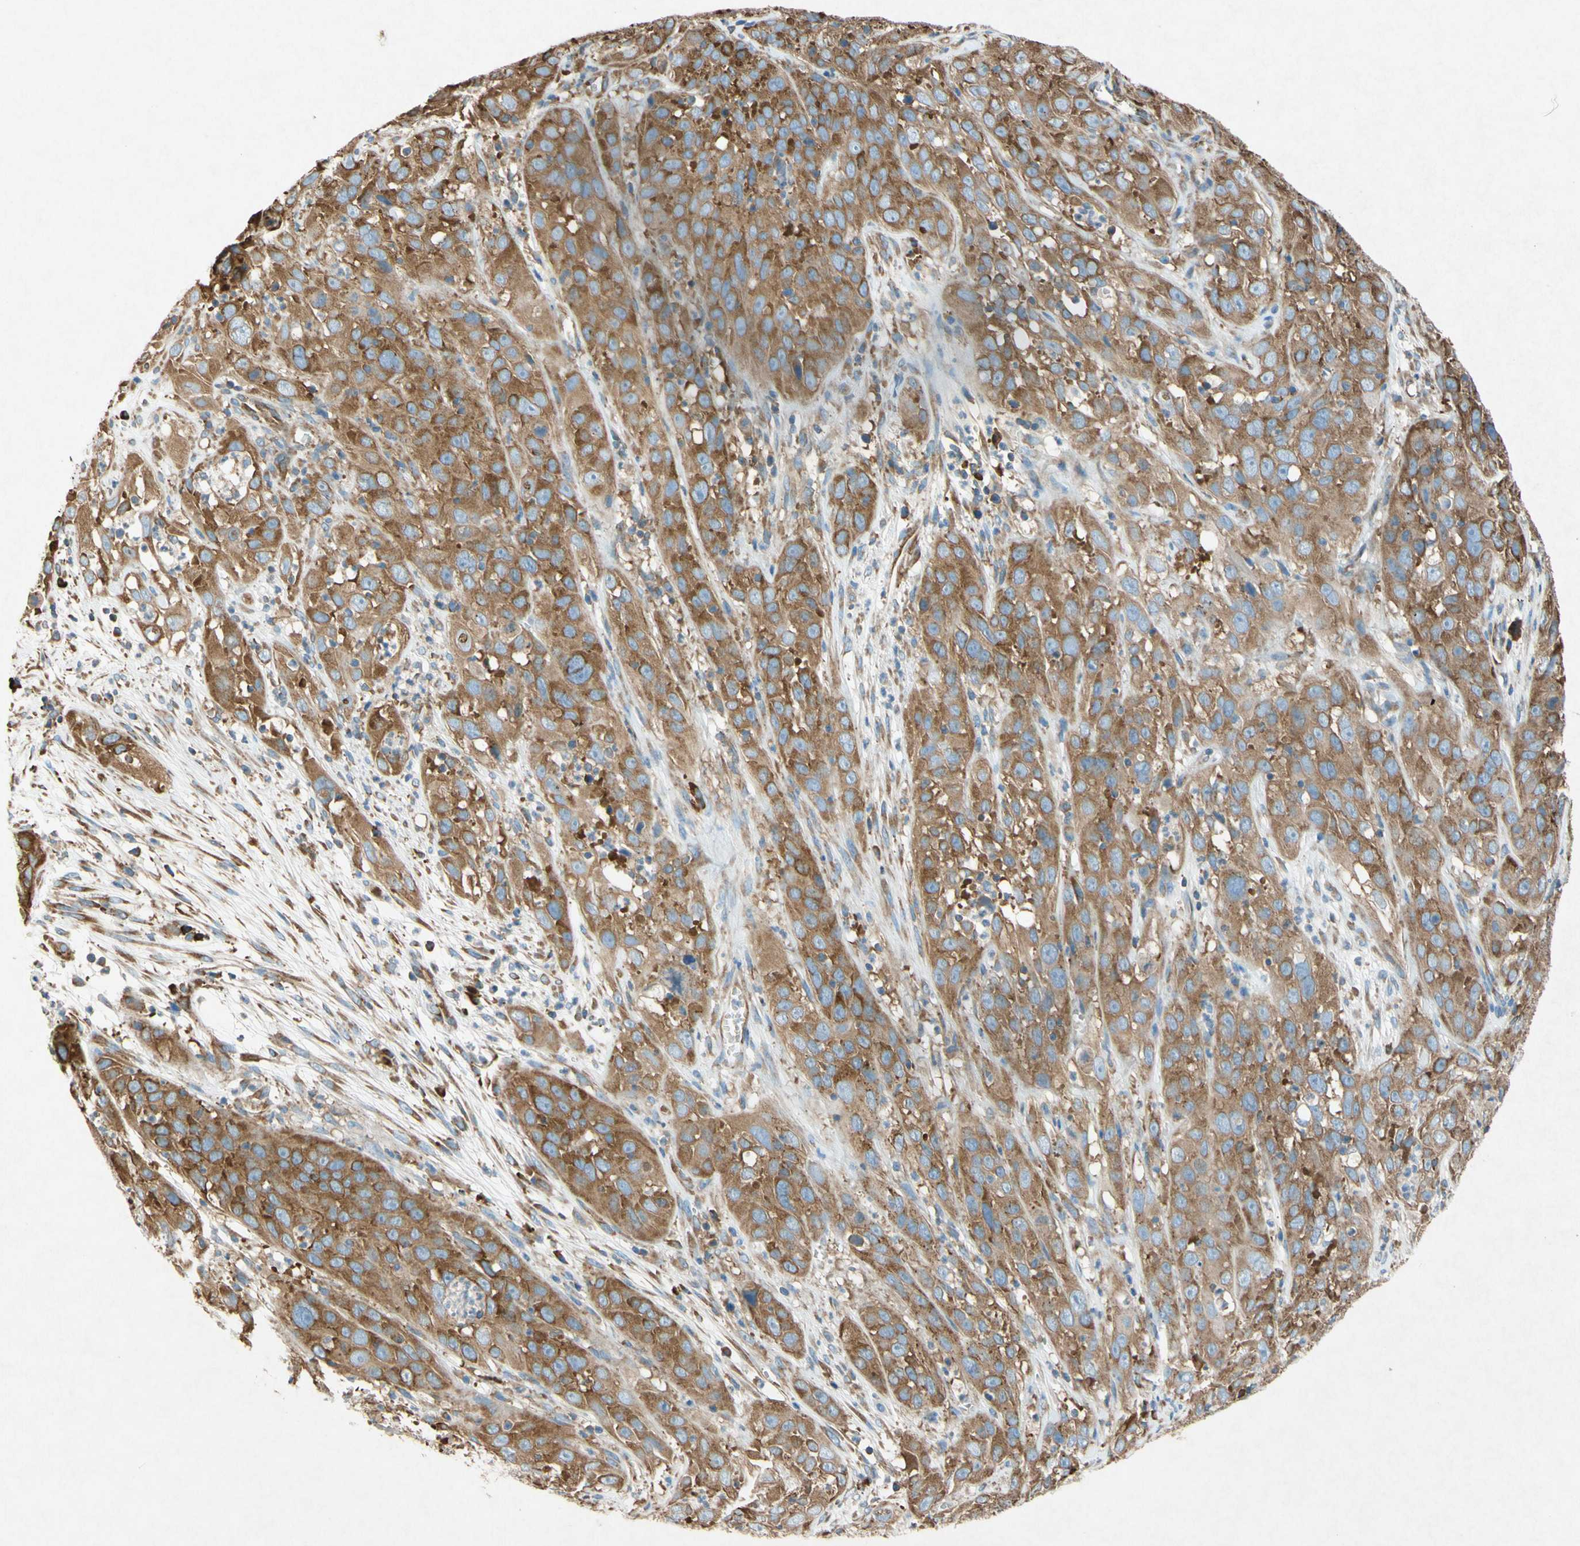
{"staining": {"intensity": "moderate", "quantity": ">75%", "location": "cytoplasmic/membranous"}, "tissue": "cervical cancer", "cell_type": "Tumor cells", "image_type": "cancer", "snomed": [{"axis": "morphology", "description": "Squamous cell carcinoma, NOS"}, {"axis": "topography", "description": "Cervix"}], "caption": "Protein staining of cervical squamous cell carcinoma tissue displays moderate cytoplasmic/membranous staining in approximately >75% of tumor cells.", "gene": "PABPC1", "patient": {"sex": "female", "age": 32}}